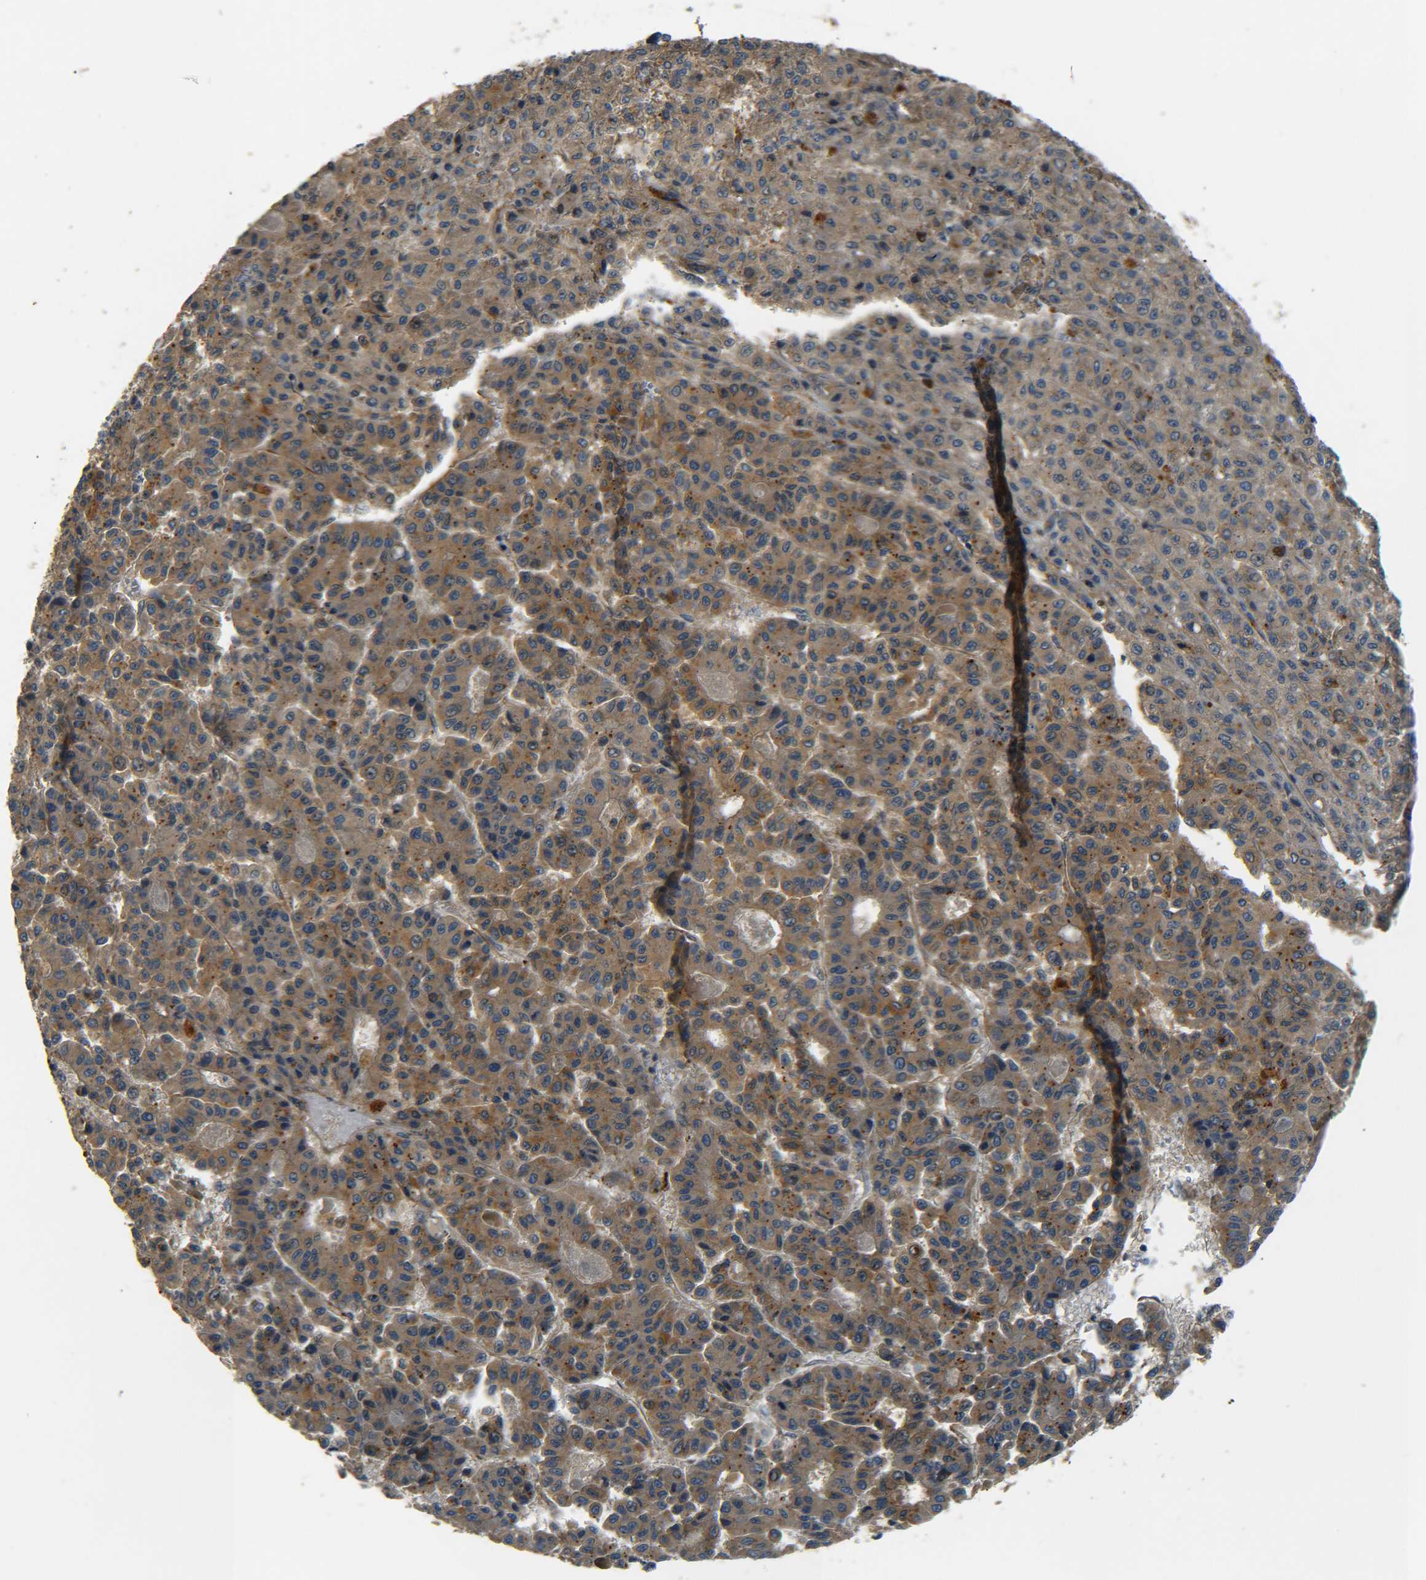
{"staining": {"intensity": "moderate", "quantity": ">75%", "location": "cytoplasmic/membranous"}, "tissue": "liver cancer", "cell_type": "Tumor cells", "image_type": "cancer", "snomed": [{"axis": "morphology", "description": "Carcinoma, Hepatocellular, NOS"}, {"axis": "topography", "description": "Liver"}], "caption": "This is a micrograph of immunohistochemistry (IHC) staining of liver cancer, which shows moderate positivity in the cytoplasmic/membranous of tumor cells.", "gene": "LRCH3", "patient": {"sex": "male", "age": 70}}